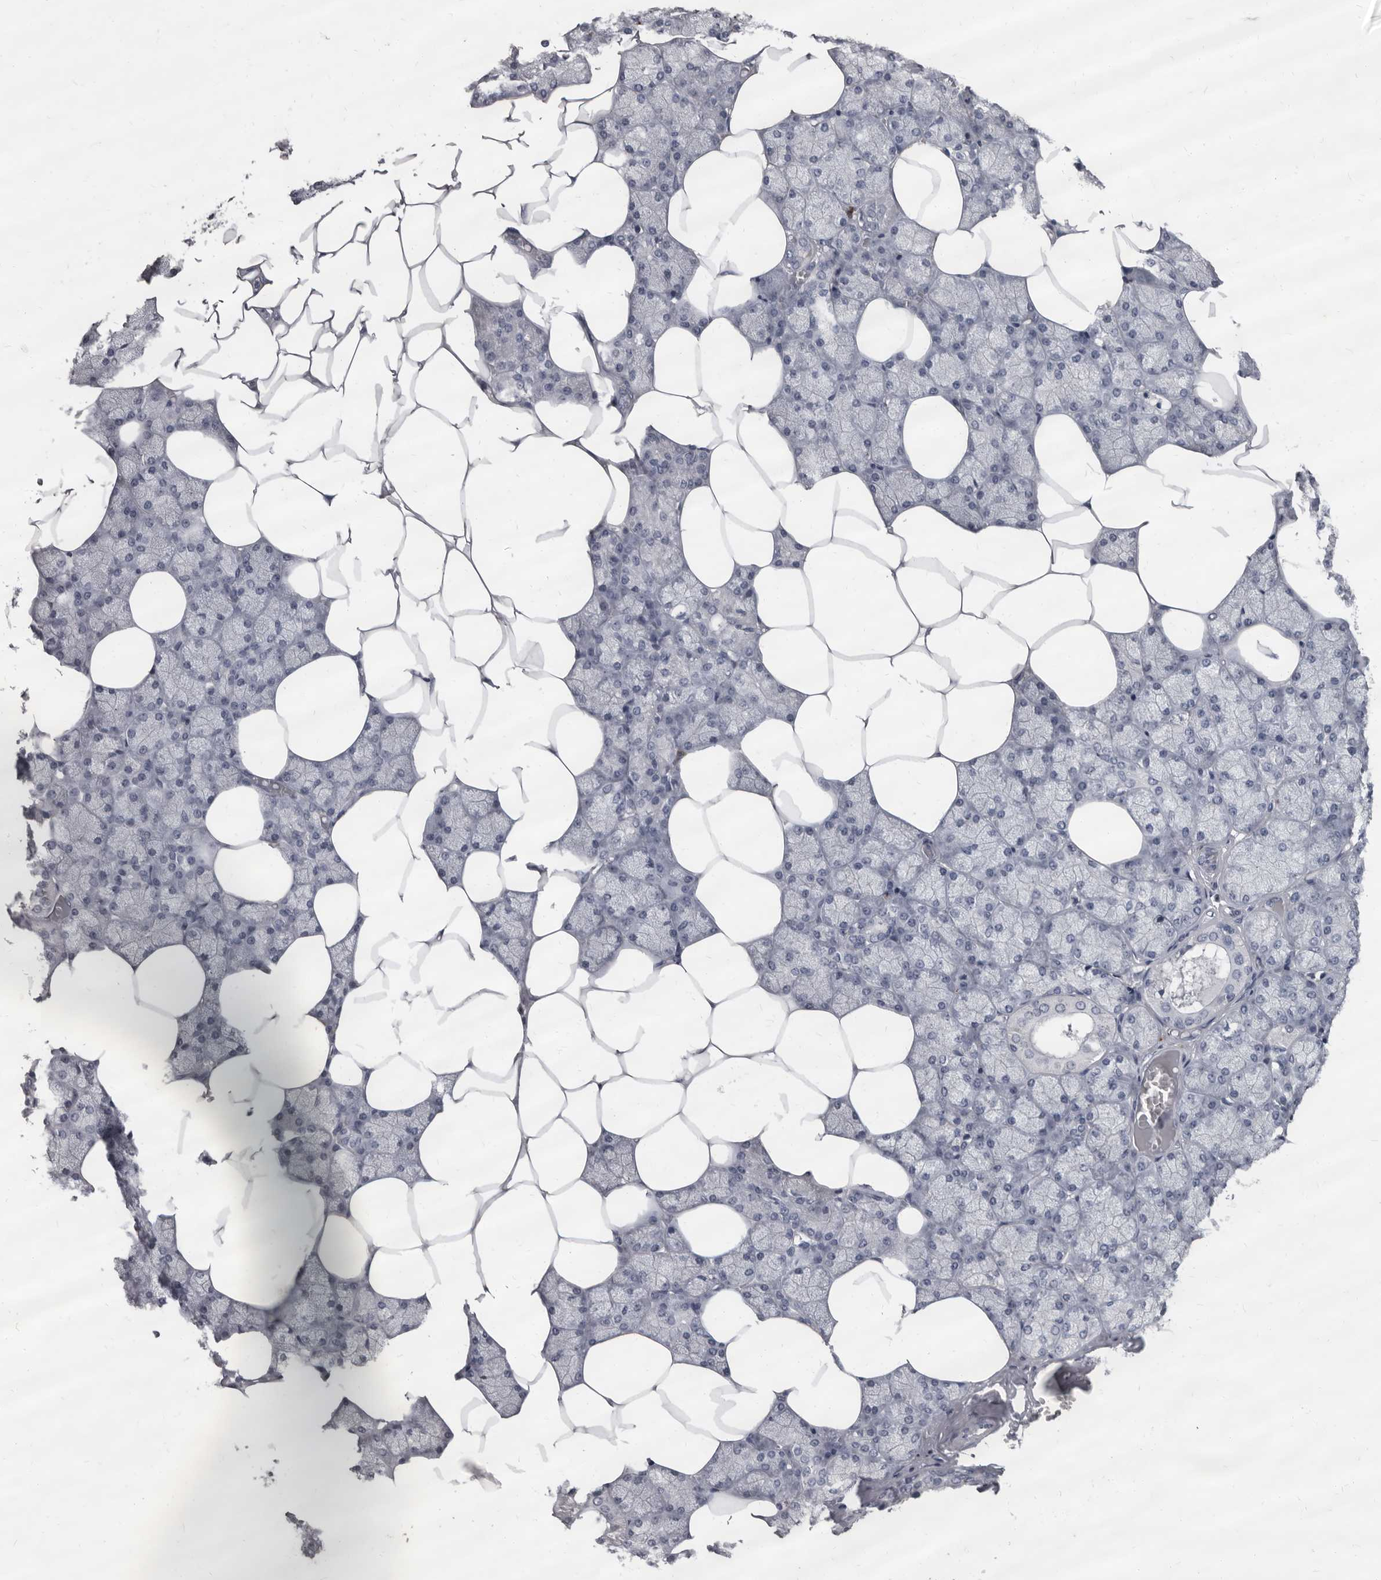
{"staining": {"intensity": "negative", "quantity": "none", "location": "none"}, "tissue": "salivary gland", "cell_type": "Glandular cells", "image_type": "normal", "snomed": [{"axis": "morphology", "description": "Normal tissue, NOS"}, {"axis": "topography", "description": "Salivary gland"}], "caption": "Photomicrograph shows no protein staining in glandular cells of benign salivary gland. Nuclei are stained in blue.", "gene": "GZMH", "patient": {"sex": "male", "age": 62}}